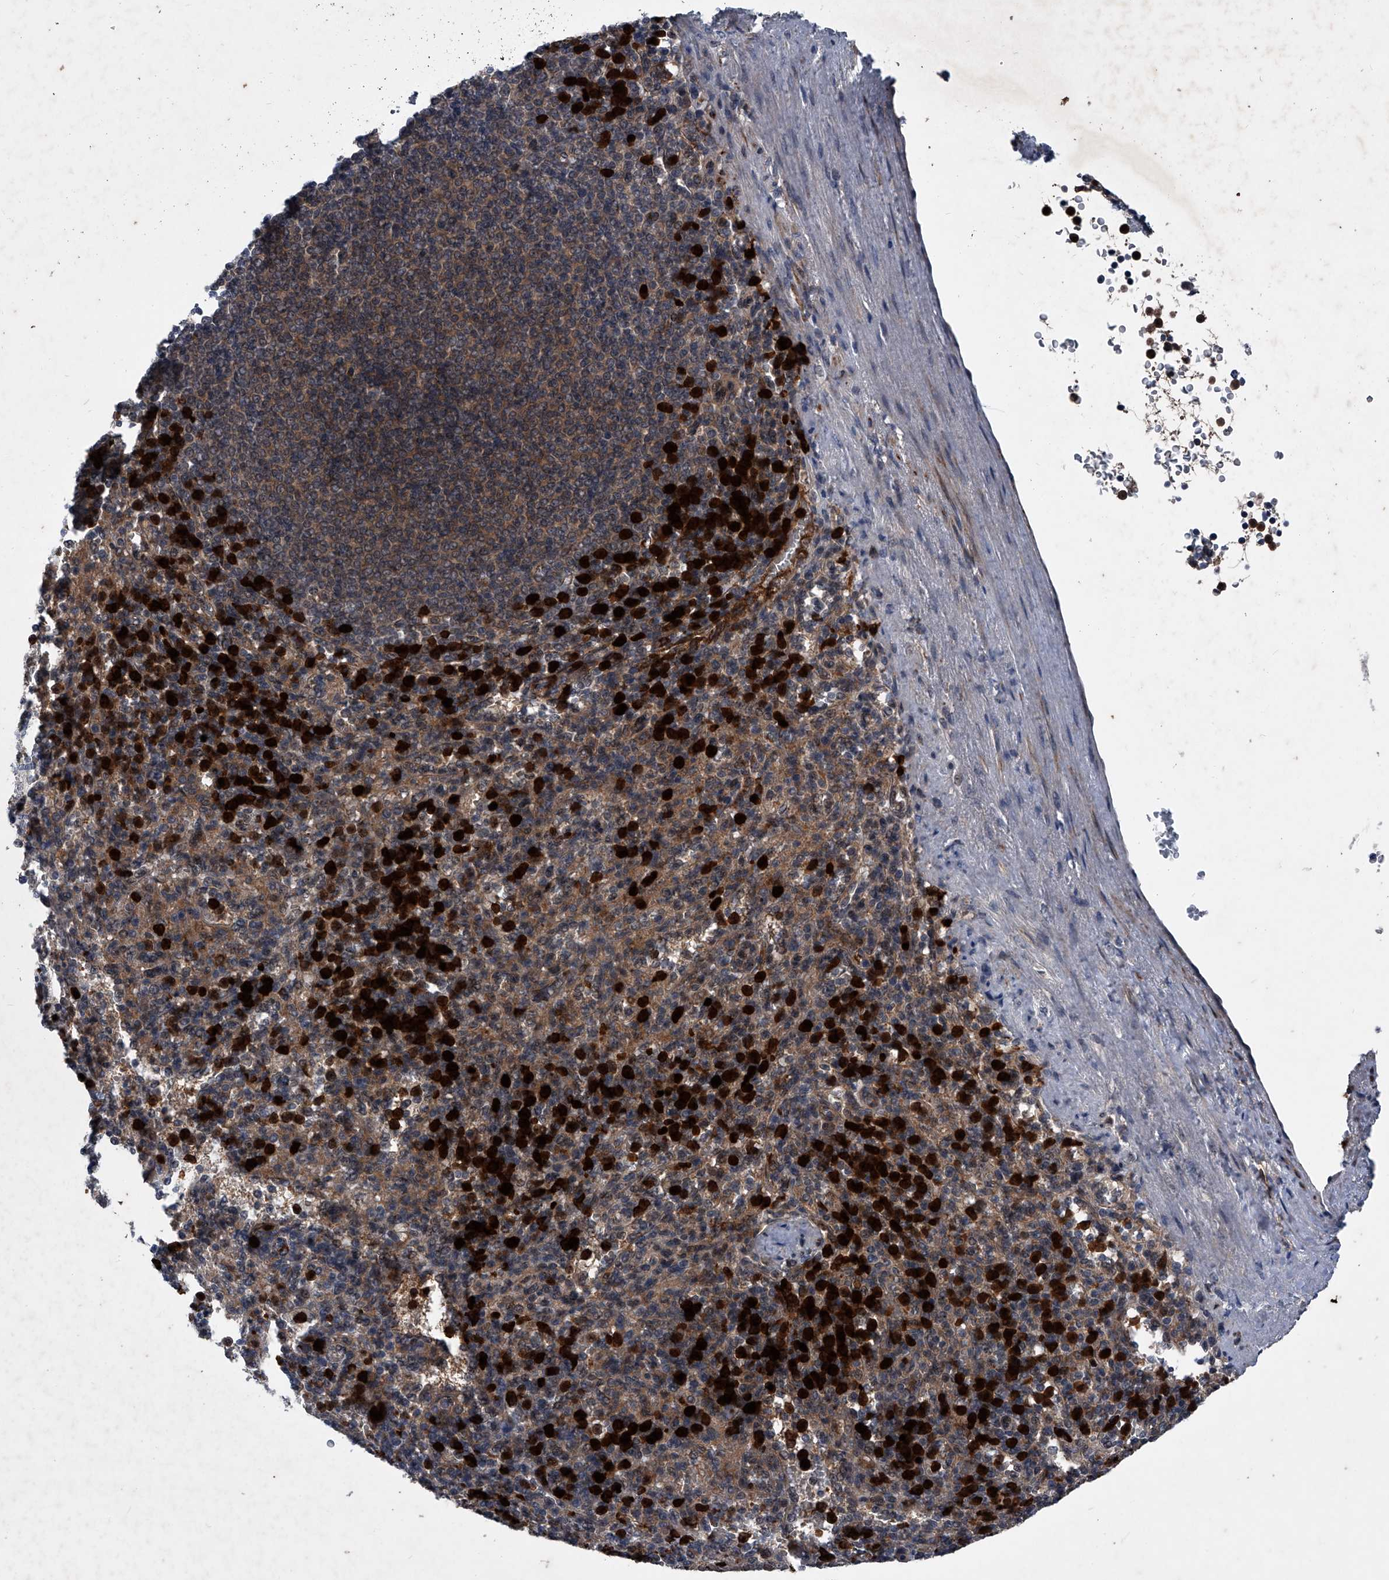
{"staining": {"intensity": "strong", "quantity": "25%-75%", "location": "cytoplasmic/membranous"}, "tissue": "spleen", "cell_type": "Cells in red pulp", "image_type": "normal", "snomed": [{"axis": "morphology", "description": "Normal tissue, NOS"}, {"axis": "topography", "description": "Spleen"}], "caption": "Immunohistochemical staining of normal human spleen demonstrates 25%-75% levels of strong cytoplasmic/membranous protein expression in approximately 25%-75% of cells in red pulp. The staining is performed using DAB (3,3'-diaminobenzidine) brown chromogen to label protein expression. The nuclei are counter-stained blue using hematoxylin.", "gene": "MAPKAP1", "patient": {"sex": "female", "age": 74}}